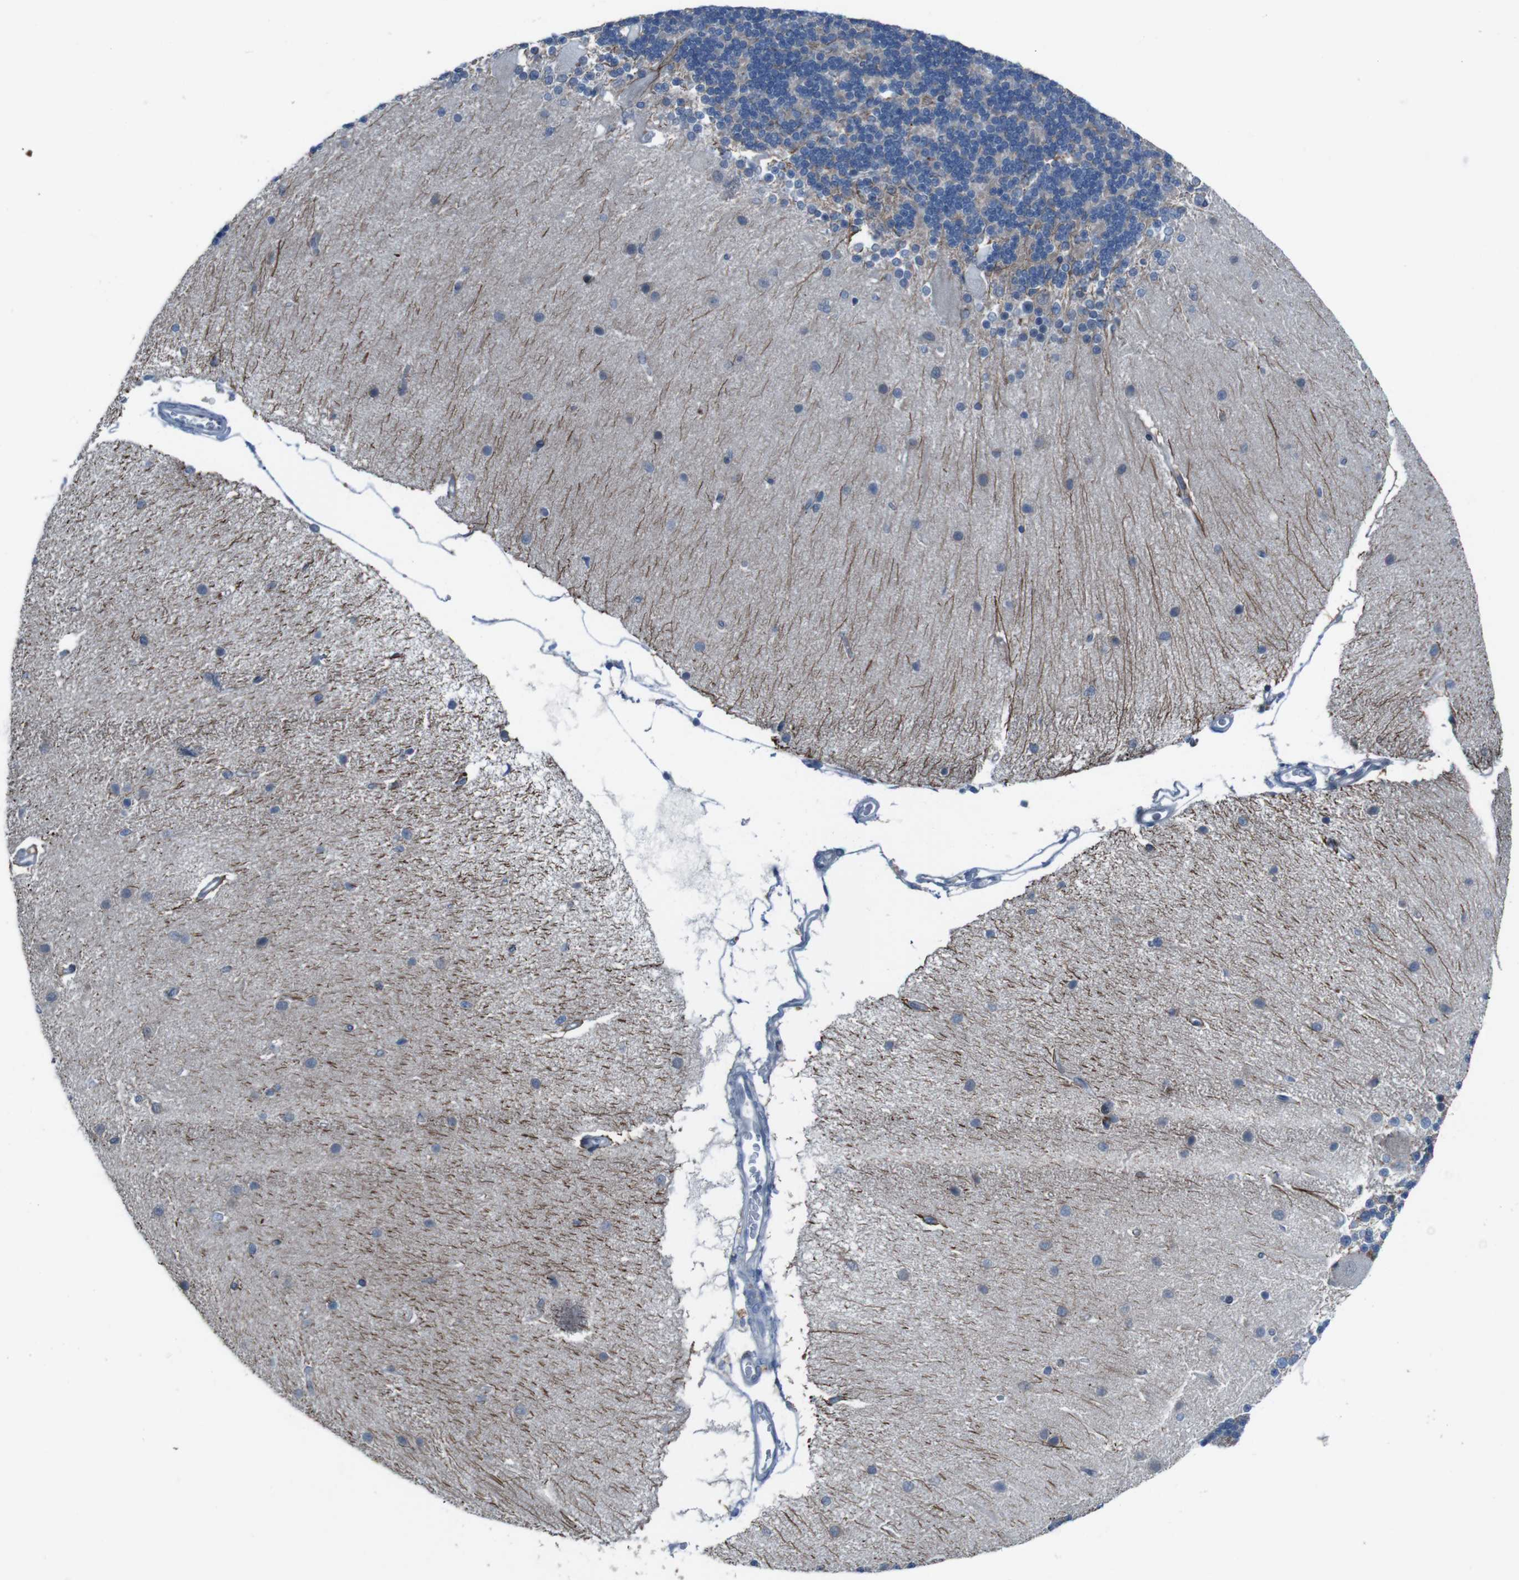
{"staining": {"intensity": "moderate", "quantity": "25%-75%", "location": "cytoplasmic/membranous"}, "tissue": "cerebellum", "cell_type": "Cells in granular layer", "image_type": "normal", "snomed": [{"axis": "morphology", "description": "Normal tissue, NOS"}, {"axis": "topography", "description": "Cerebellum"}], "caption": "Cerebellum stained with immunohistochemistry (IHC) demonstrates moderate cytoplasmic/membranous positivity in approximately 25%-75% of cells in granular layer.", "gene": "CDH22", "patient": {"sex": "female", "age": 54}}